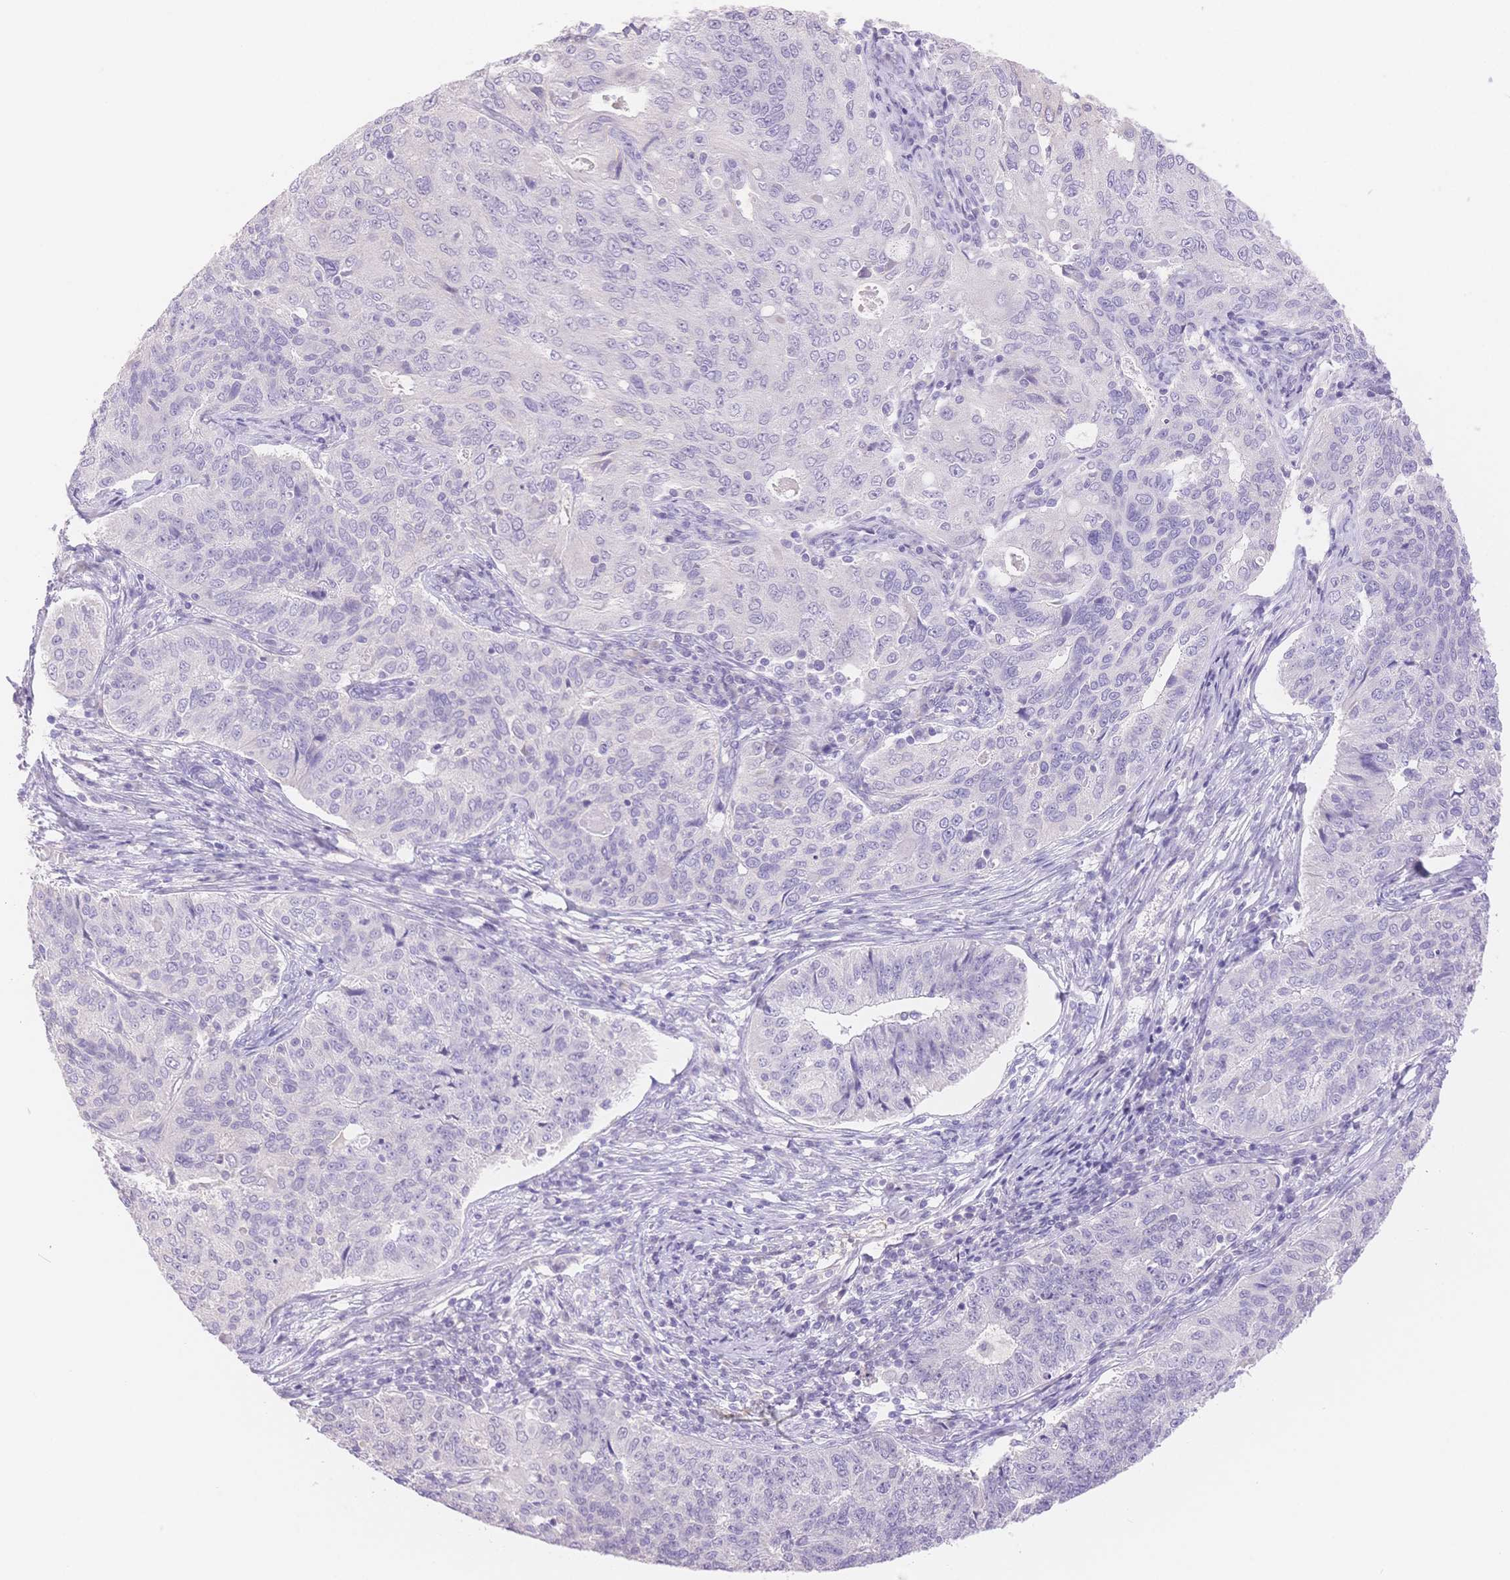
{"staining": {"intensity": "negative", "quantity": "none", "location": "none"}, "tissue": "endometrial cancer", "cell_type": "Tumor cells", "image_type": "cancer", "snomed": [{"axis": "morphology", "description": "Adenocarcinoma, NOS"}, {"axis": "topography", "description": "Endometrium"}], "caption": "There is no significant expression in tumor cells of adenocarcinoma (endometrial). The staining is performed using DAB (3,3'-diaminobenzidine) brown chromogen with nuclei counter-stained in using hematoxylin.", "gene": "MYOM1", "patient": {"sex": "female", "age": 43}}